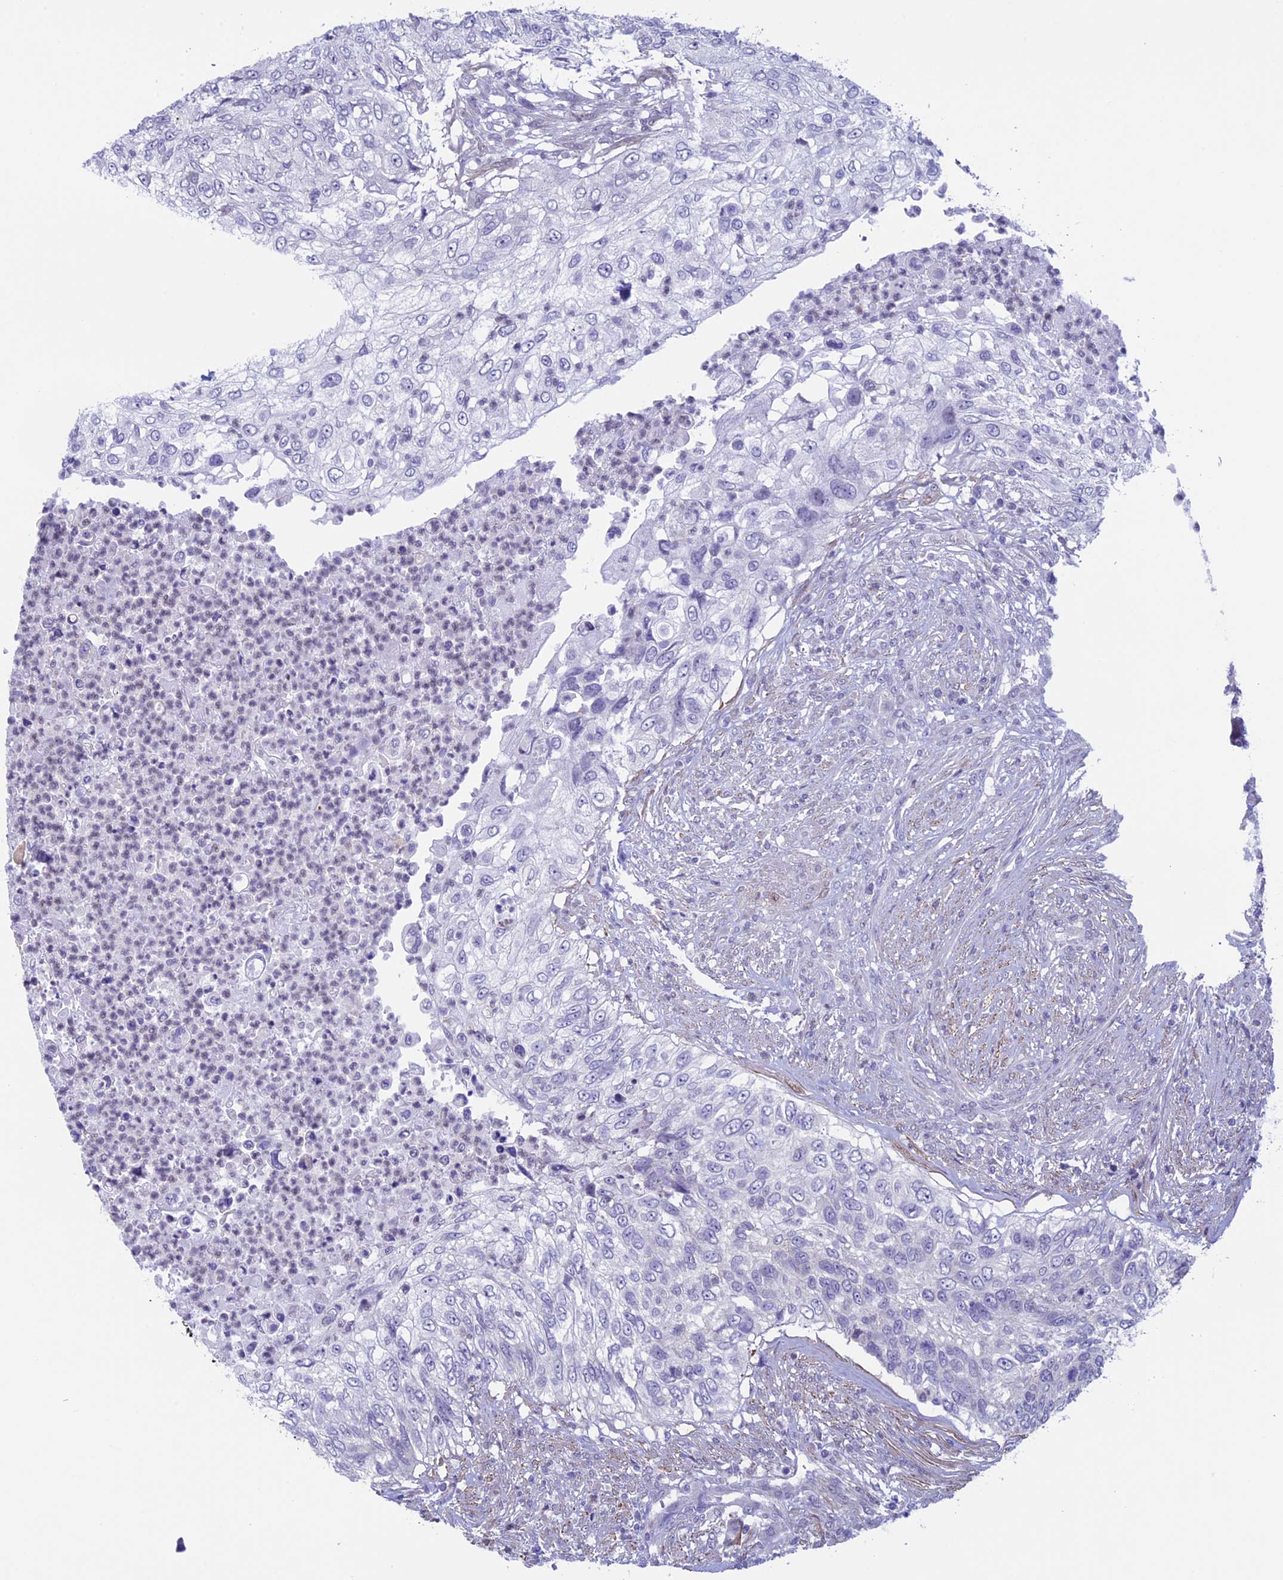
{"staining": {"intensity": "negative", "quantity": "none", "location": "none"}, "tissue": "urothelial cancer", "cell_type": "Tumor cells", "image_type": "cancer", "snomed": [{"axis": "morphology", "description": "Urothelial carcinoma, High grade"}, {"axis": "topography", "description": "Urinary bladder"}], "caption": "The photomicrograph shows no staining of tumor cells in high-grade urothelial carcinoma.", "gene": "IGSF6", "patient": {"sex": "female", "age": 60}}